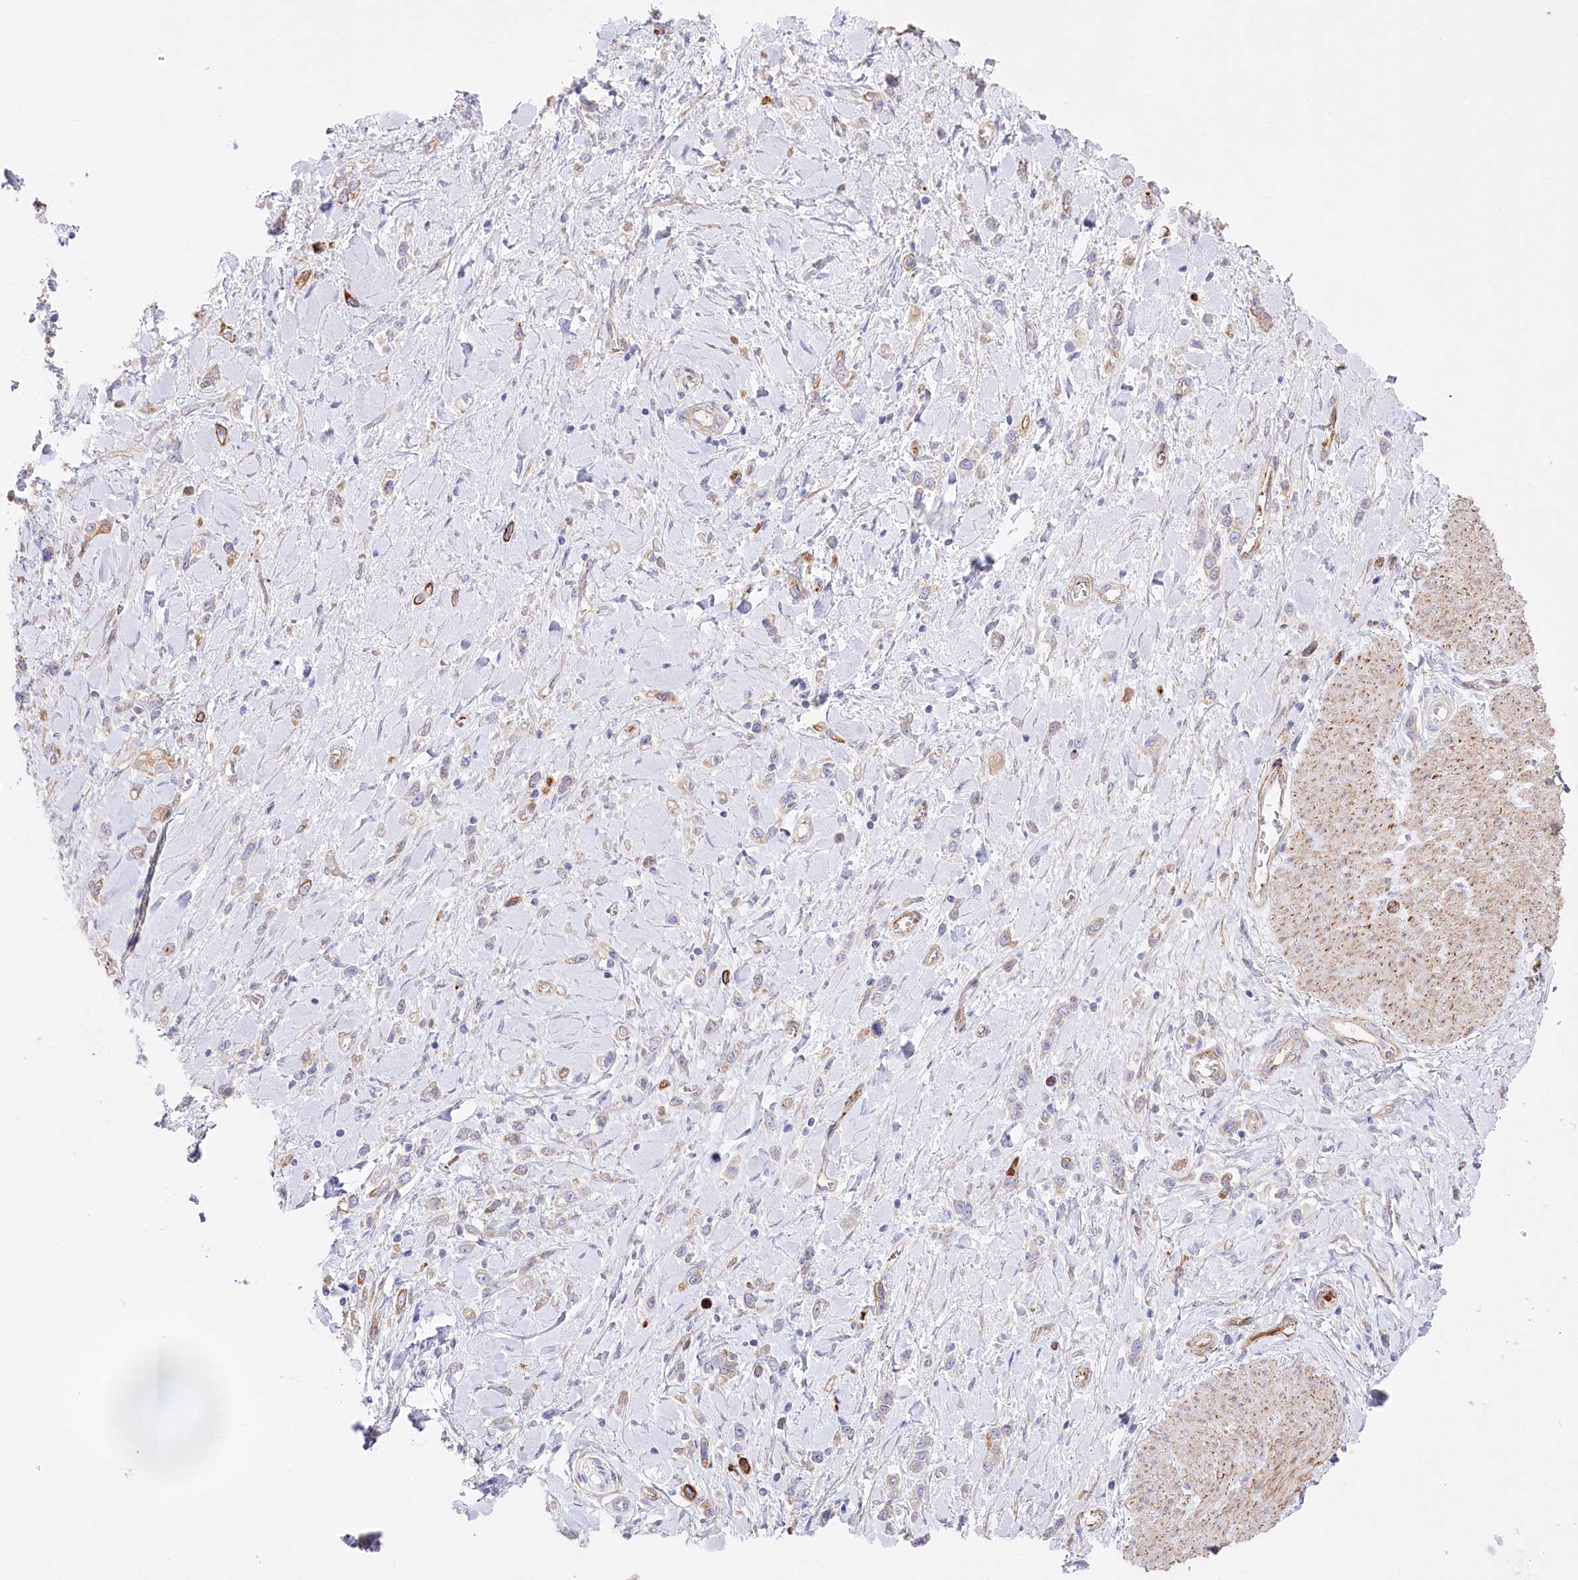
{"staining": {"intensity": "weak", "quantity": "25%-75%", "location": "cytoplasmic/membranous"}, "tissue": "stomach cancer", "cell_type": "Tumor cells", "image_type": "cancer", "snomed": [{"axis": "morphology", "description": "Normal tissue, NOS"}, {"axis": "morphology", "description": "Adenocarcinoma, NOS"}, {"axis": "topography", "description": "Stomach, upper"}, {"axis": "topography", "description": "Stomach"}], "caption": "A brown stain highlights weak cytoplasmic/membranous staining of a protein in human stomach cancer (adenocarcinoma) tumor cells.", "gene": "SLC39A10", "patient": {"sex": "female", "age": 65}}